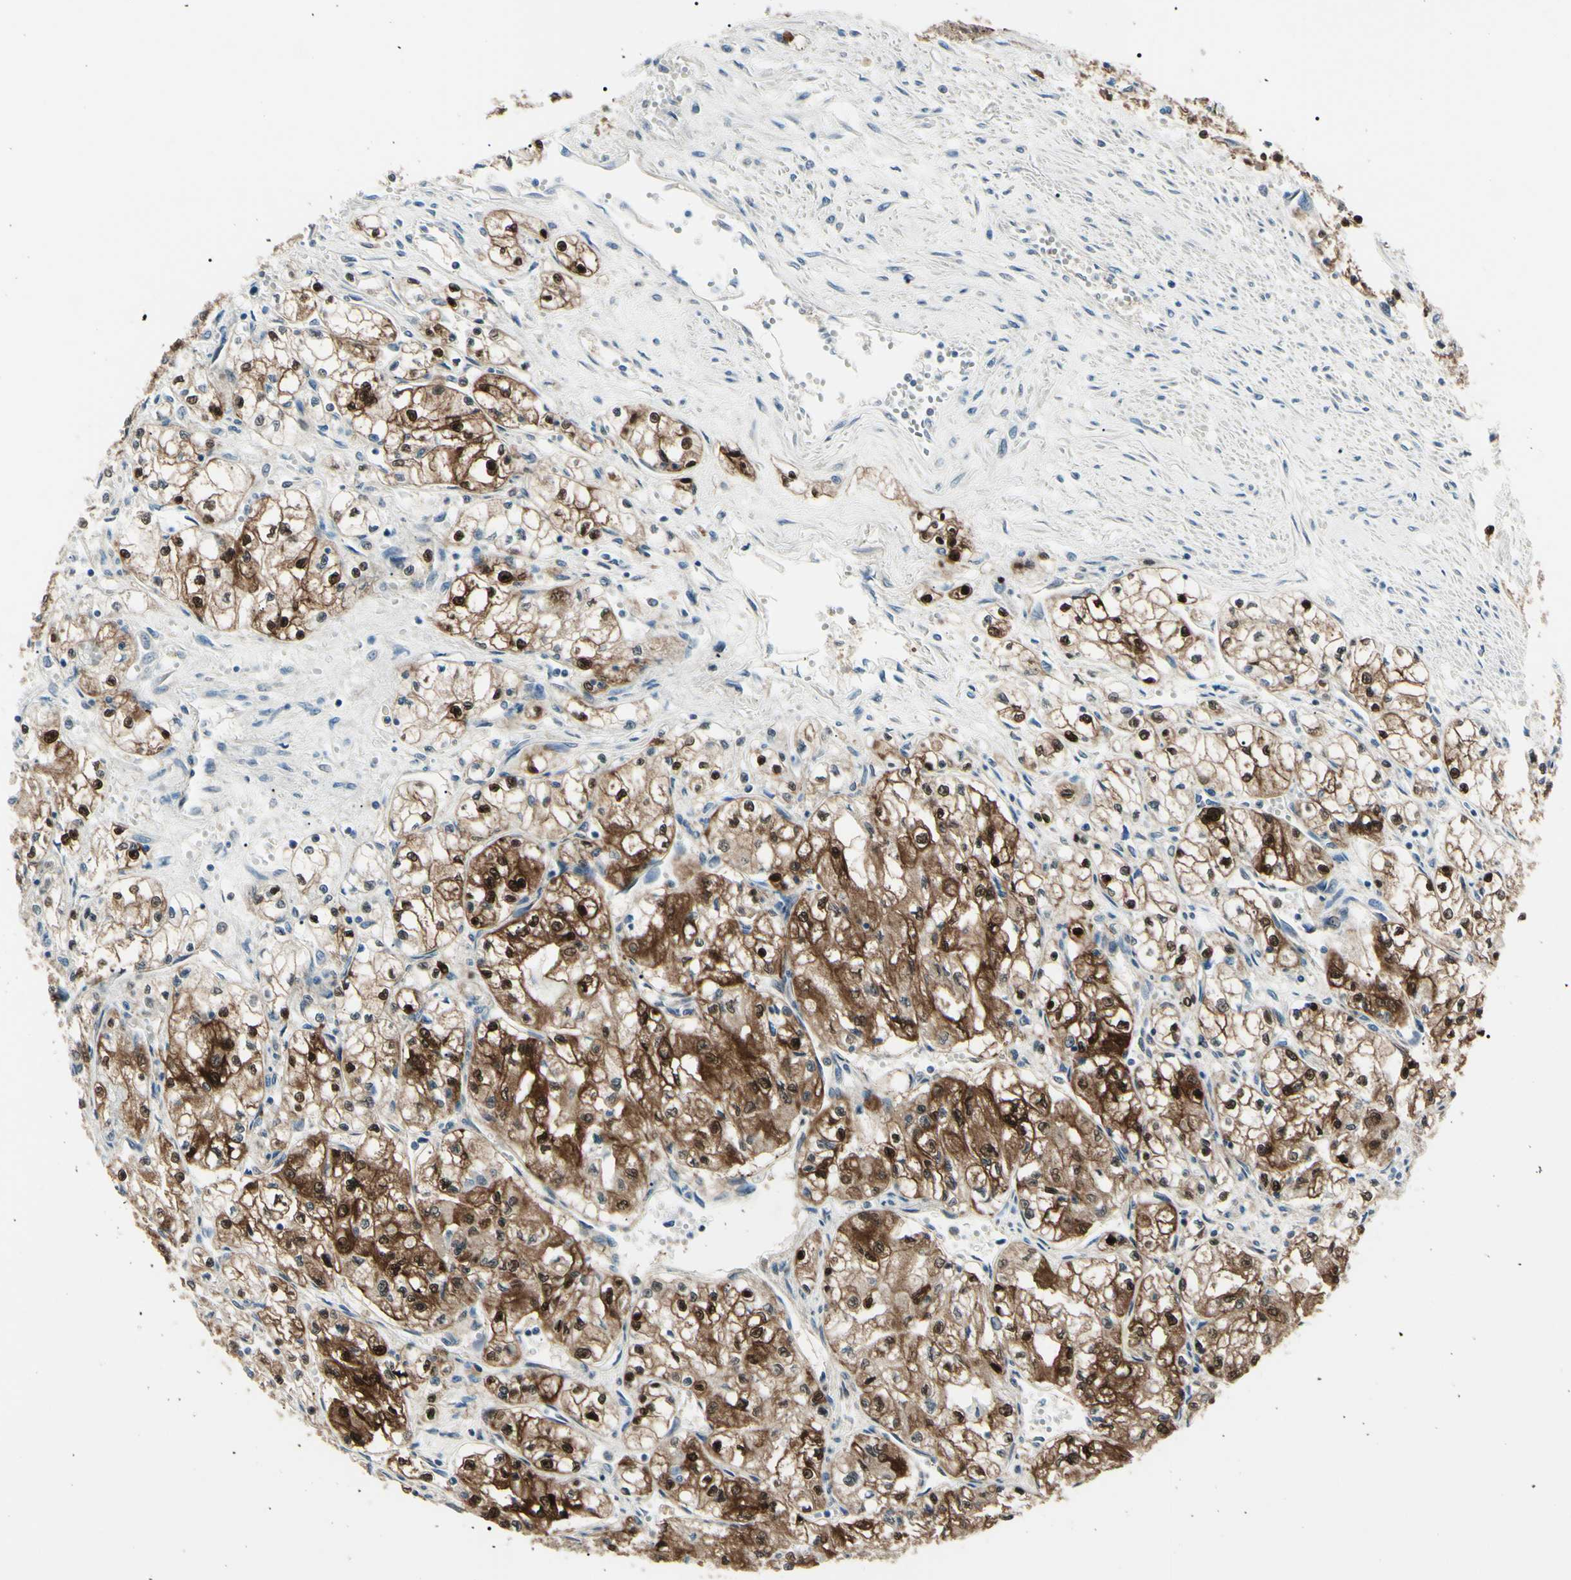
{"staining": {"intensity": "moderate", "quantity": ">75%", "location": "cytoplasmic/membranous,nuclear"}, "tissue": "renal cancer", "cell_type": "Tumor cells", "image_type": "cancer", "snomed": [{"axis": "morphology", "description": "Normal tissue, NOS"}, {"axis": "morphology", "description": "Adenocarcinoma, NOS"}, {"axis": "topography", "description": "Kidney"}], "caption": "Immunohistochemistry (IHC) micrograph of neoplastic tissue: renal cancer stained using IHC displays medium levels of moderate protein expression localized specifically in the cytoplasmic/membranous and nuclear of tumor cells, appearing as a cytoplasmic/membranous and nuclear brown color.", "gene": "PGK1", "patient": {"sex": "male", "age": 59}}